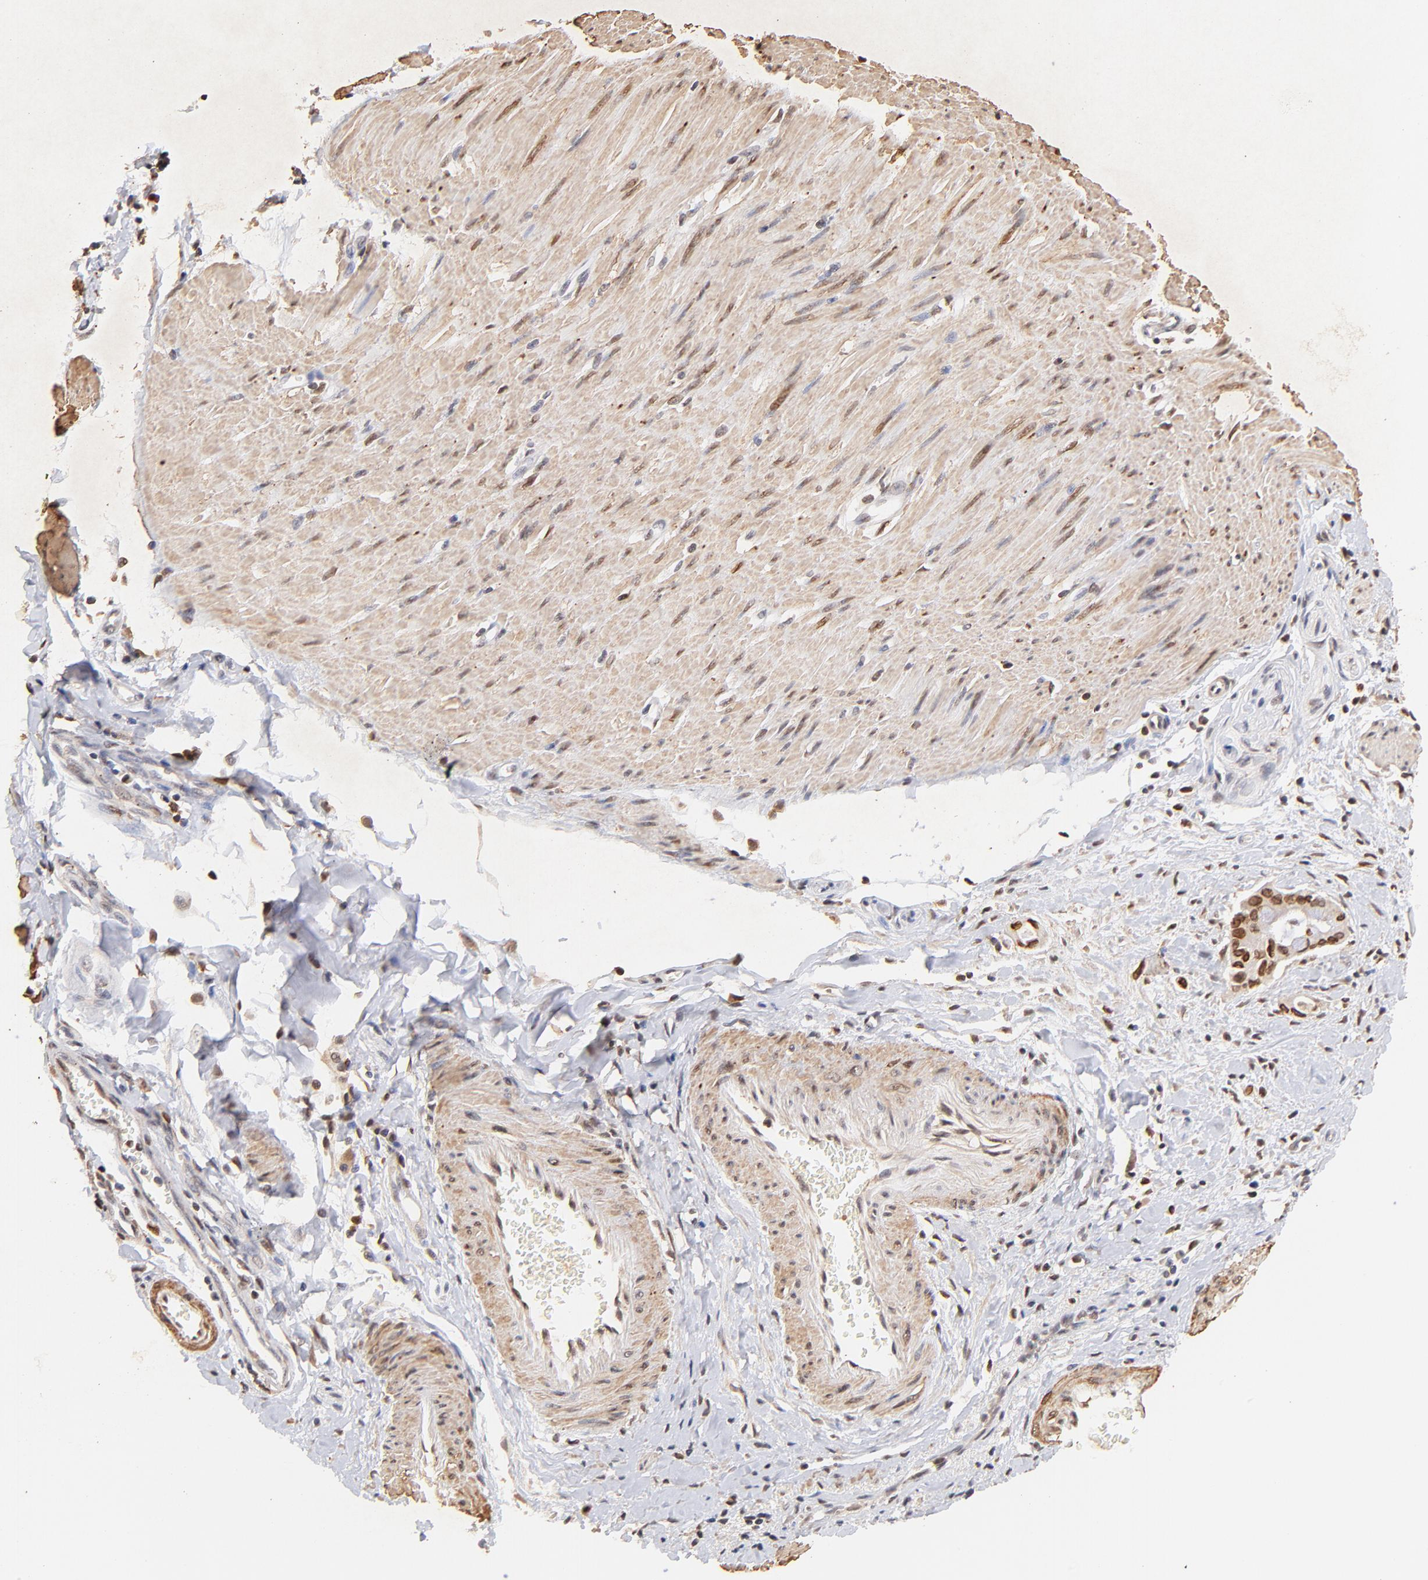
{"staining": {"intensity": "moderate", "quantity": "25%-75%", "location": "cytoplasmic/membranous,nuclear"}, "tissue": "pancreatic cancer", "cell_type": "Tumor cells", "image_type": "cancer", "snomed": [{"axis": "morphology", "description": "Adenocarcinoma, NOS"}, {"axis": "topography", "description": "Pancreas"}], "caption": "Pancreatic cancer was stained to show a protein in brown. There is medium levels of moderate cytoplasmic/membranous and nuclear positivity in about 25%-75% of tumor cells.", "gene": "ZFP92", "patient": {"sex": "male", "age": 59}}